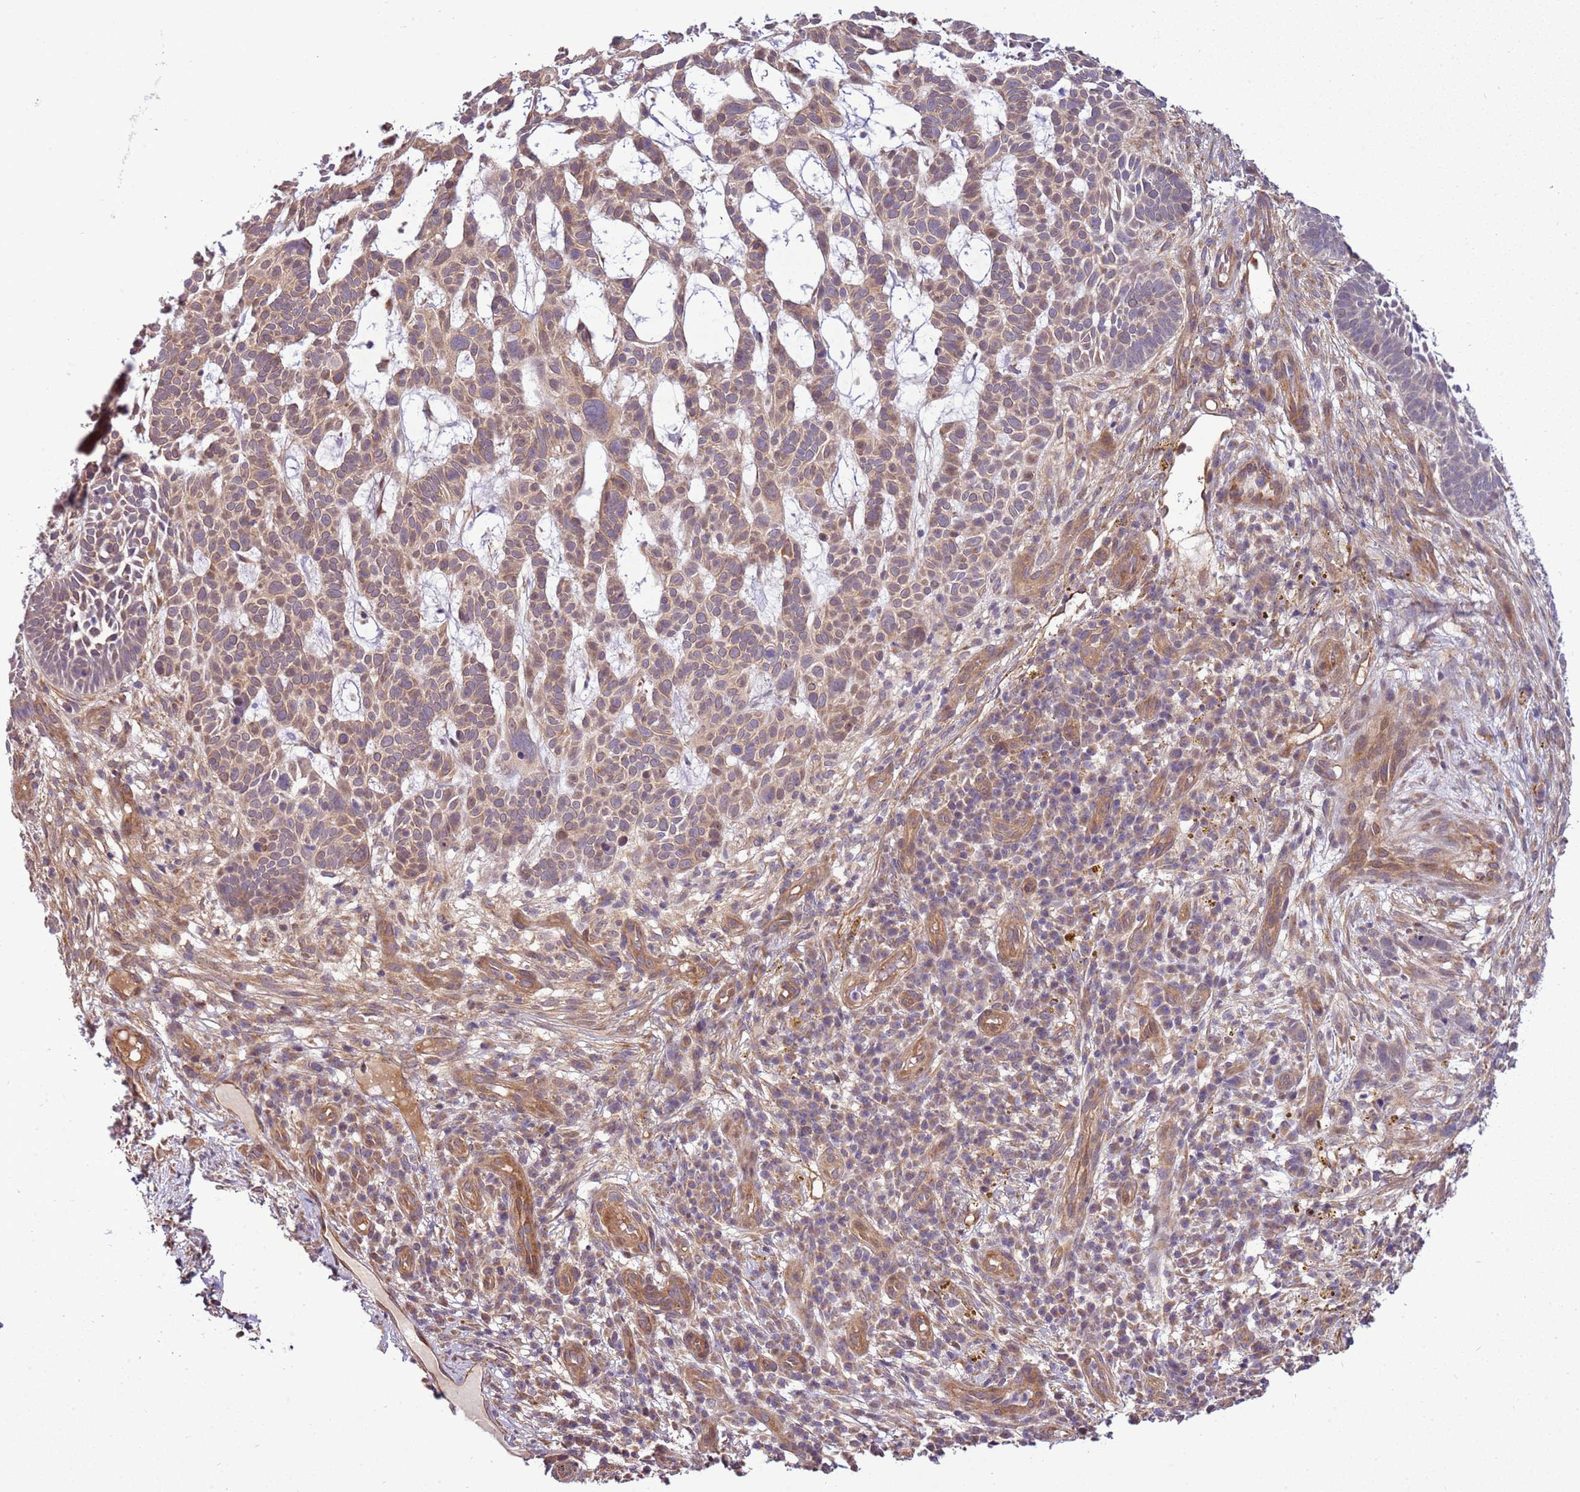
{"staining": {"intensity": "weak", "quantity": ">75%", "location": "cytoplasmic/membranous"}, "tissue": "skin cancer", "cell_type": "Tumor cells", "image_type": "cancer", "snomed": [{"axis": "morphology", "description": "Basal cell carcinoma"}, {"axis": "topography", "description": "Skin"}], "caption": "Immunohistochemistry of basal cell carcinoma (skin) exhibits low levels of weak cytoplasmic/membranous staining in approximately >75% of tumor cells.", "gene": "SCARA3", "patient": {"sex": "male", "age": 89}}